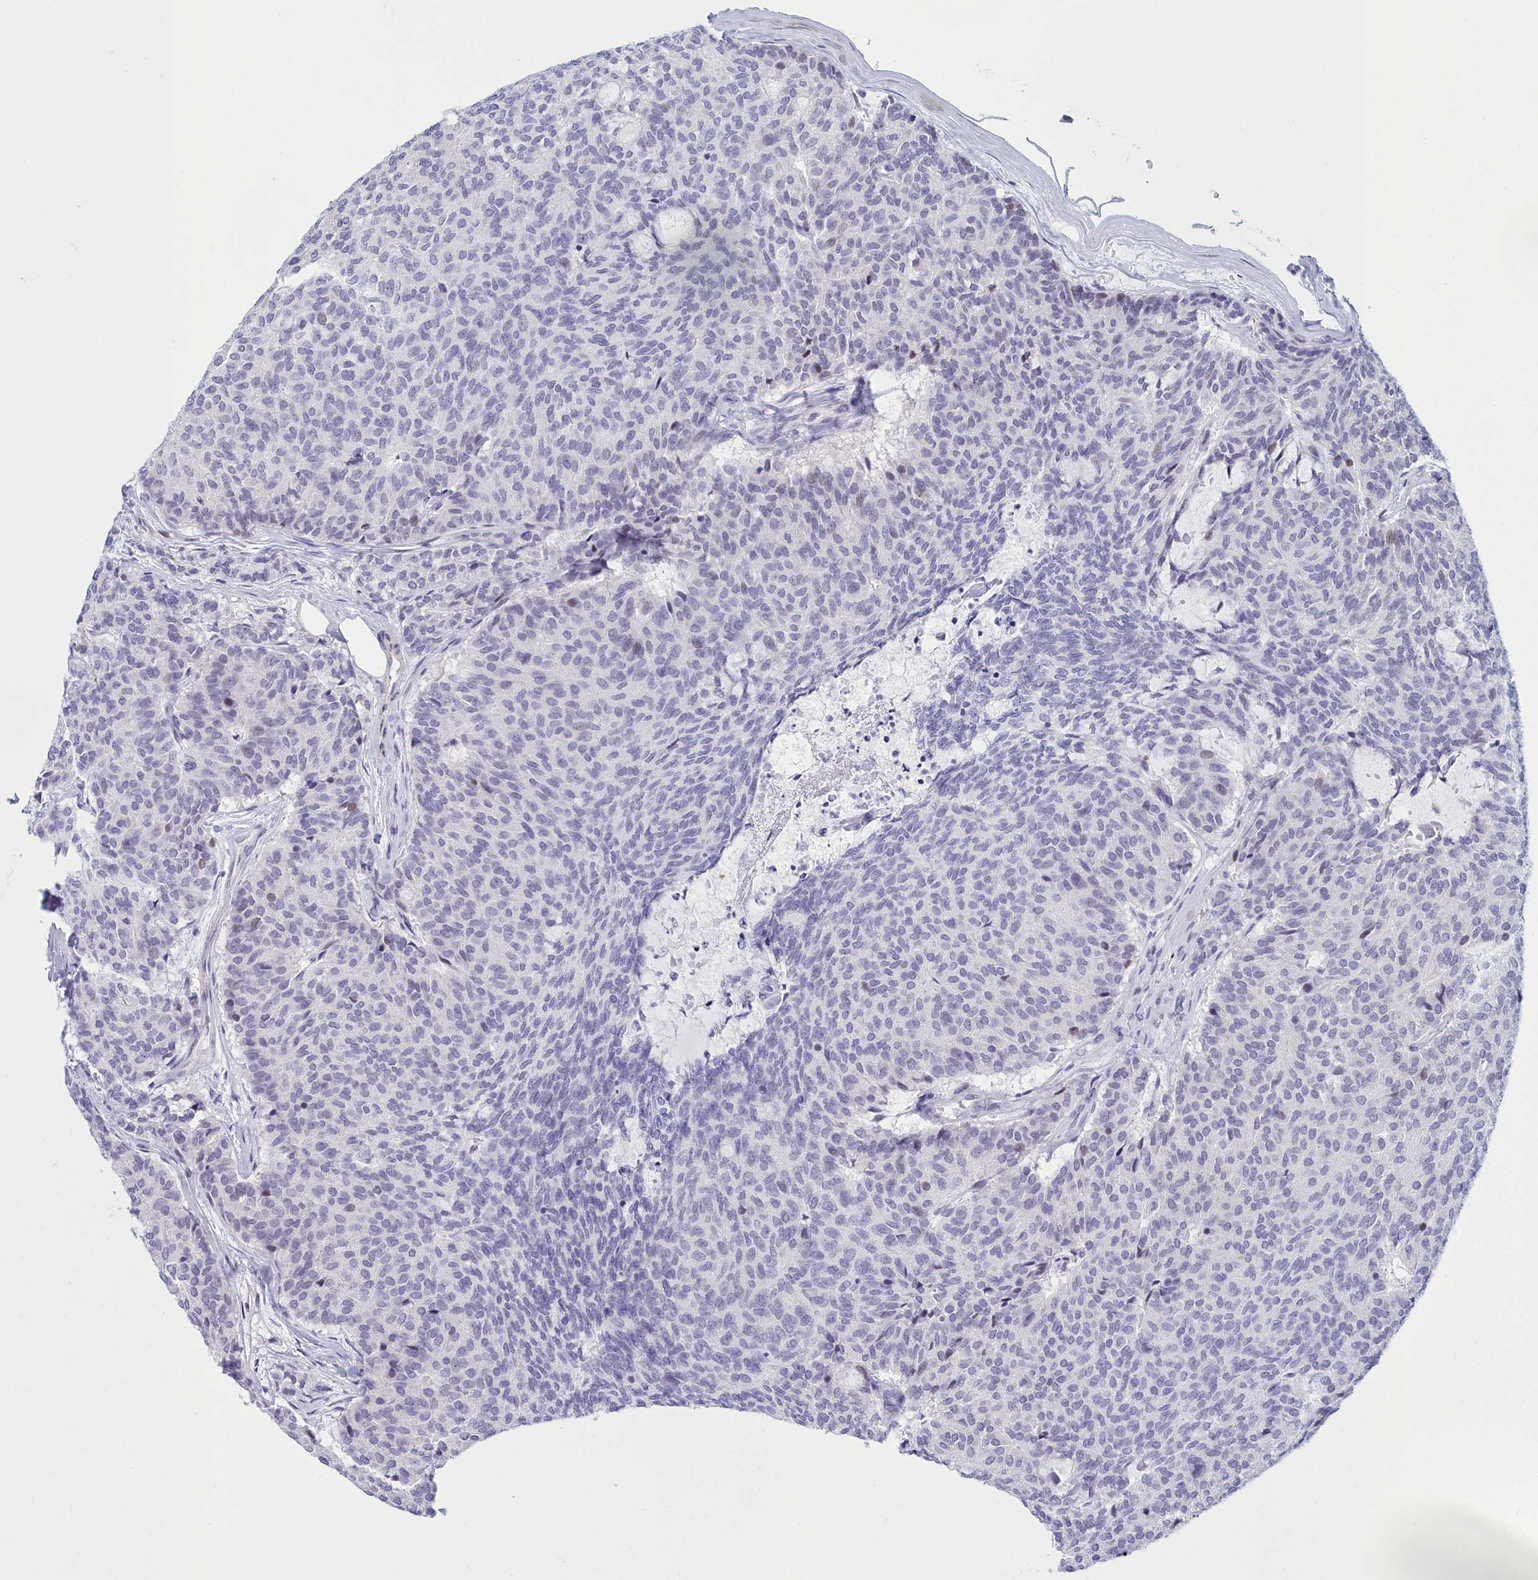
{"staining": {"intensity": "negative", "quantity": "none", "location": "none"}, "tissue": "carcinoid", "cell_type": "Tumor cells", "image_type": "cancer", "snomed": [{"axis": "morphology", "description": "Carcinoid, malignant, NOS"}, {"axis": "topography", "description": "Pancreas"}], "caption": "Immunohistochemistry (IHC) image of human carcinoid stained for a protein (brown), which demonstrates no positivity in tumor cells.", "gene": "SNX20", "patient": {"sex": "female", "age": 54}}